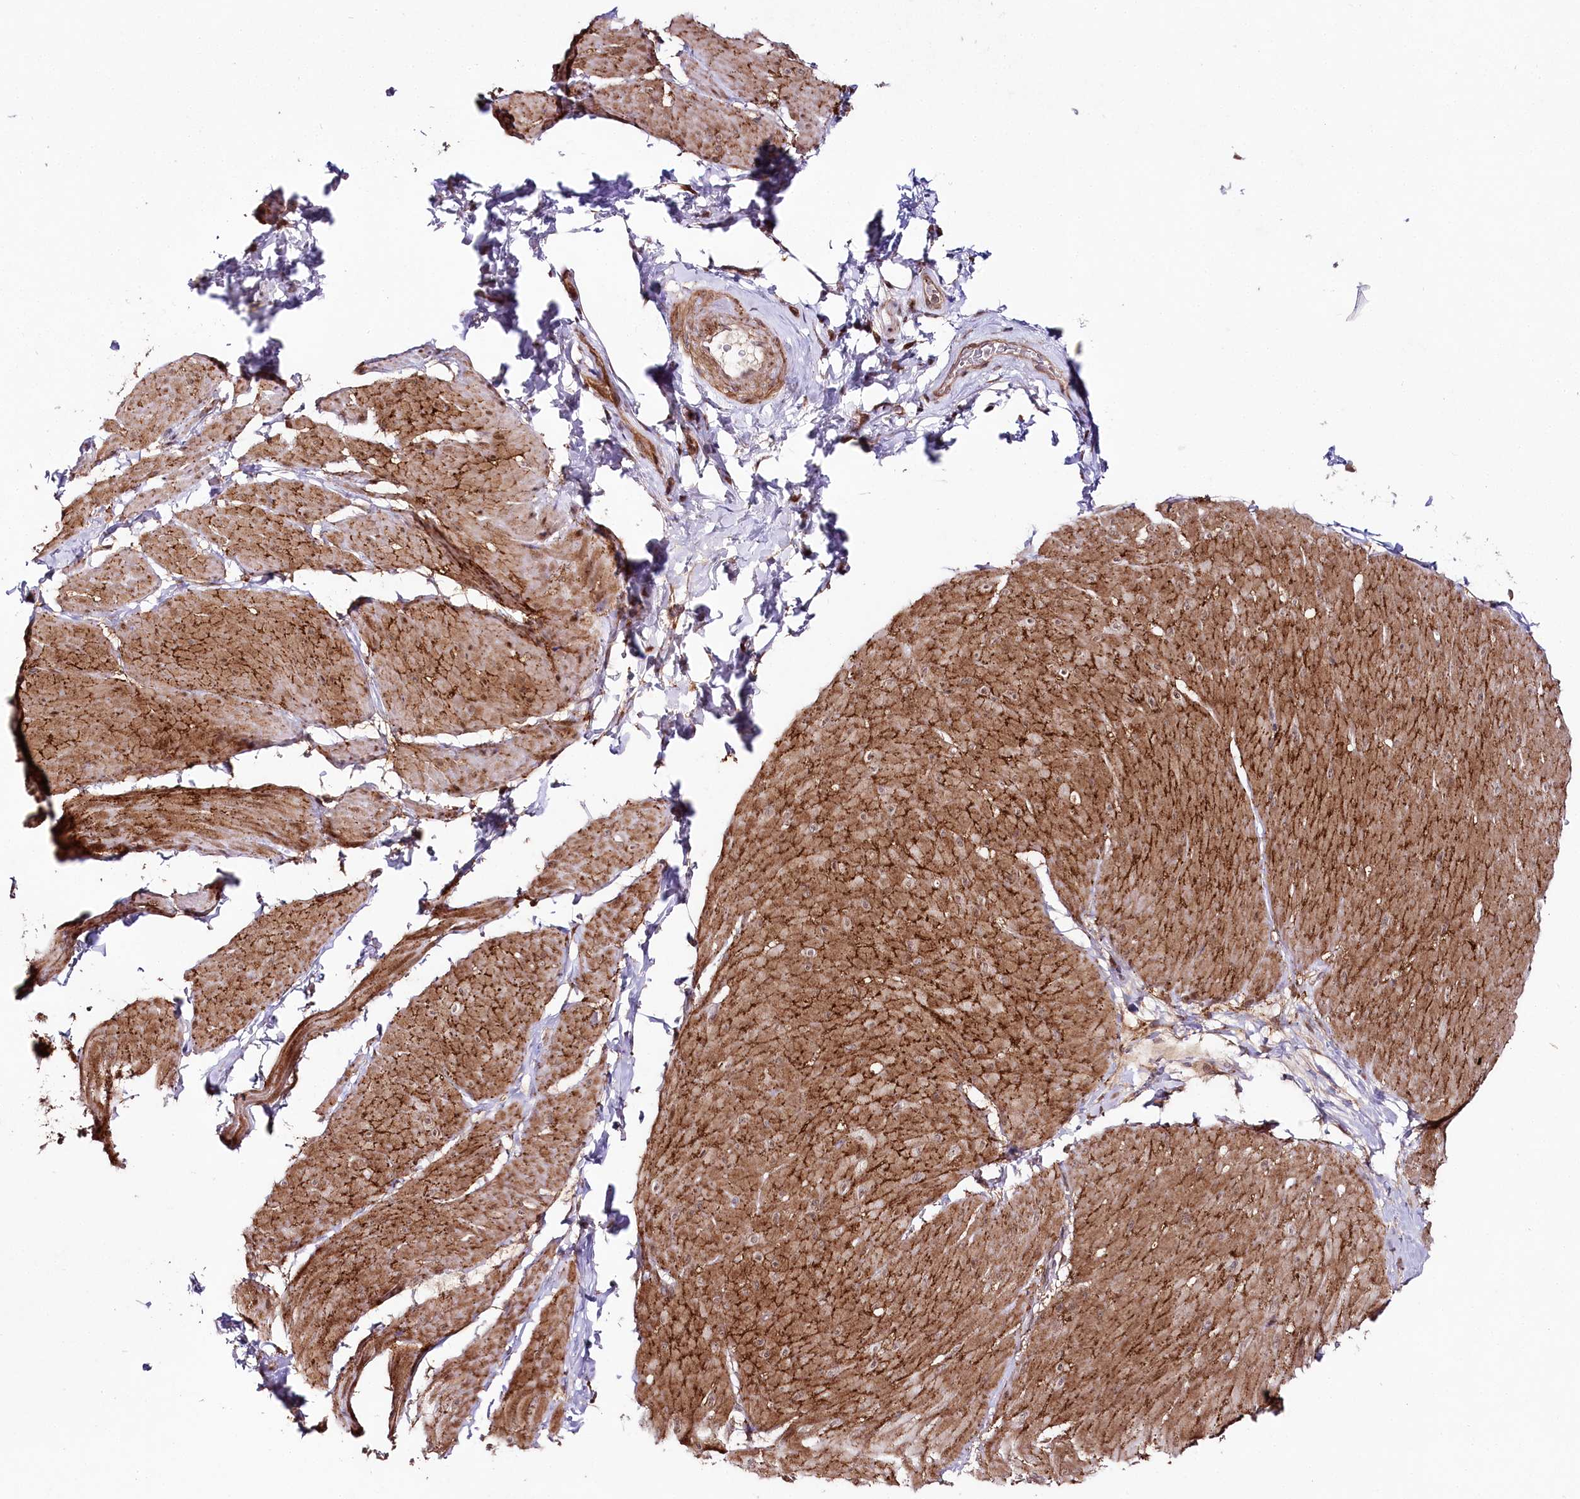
{"staining": {"intensity": "moderate", "quantity": ">75%", "location": "cytoplasmic/membranous"}, "tissue": "smooth muscle", "cell_type": "Smooth muscle cells", "image_type": "normal", "snomed": [{"axis": "morphology", "description": "Urothelial carcinoma, High grade"}, {"axis": "topography", "description": "Urinary bladder"}], "caption": "Smooth muscle cells exhibit moderate cytoplasmic/membranous staining in about >75% of cells in normal smooth muscle.", "gene": "PHLDB1", "patient": {"sex": "male", "age": 46}}